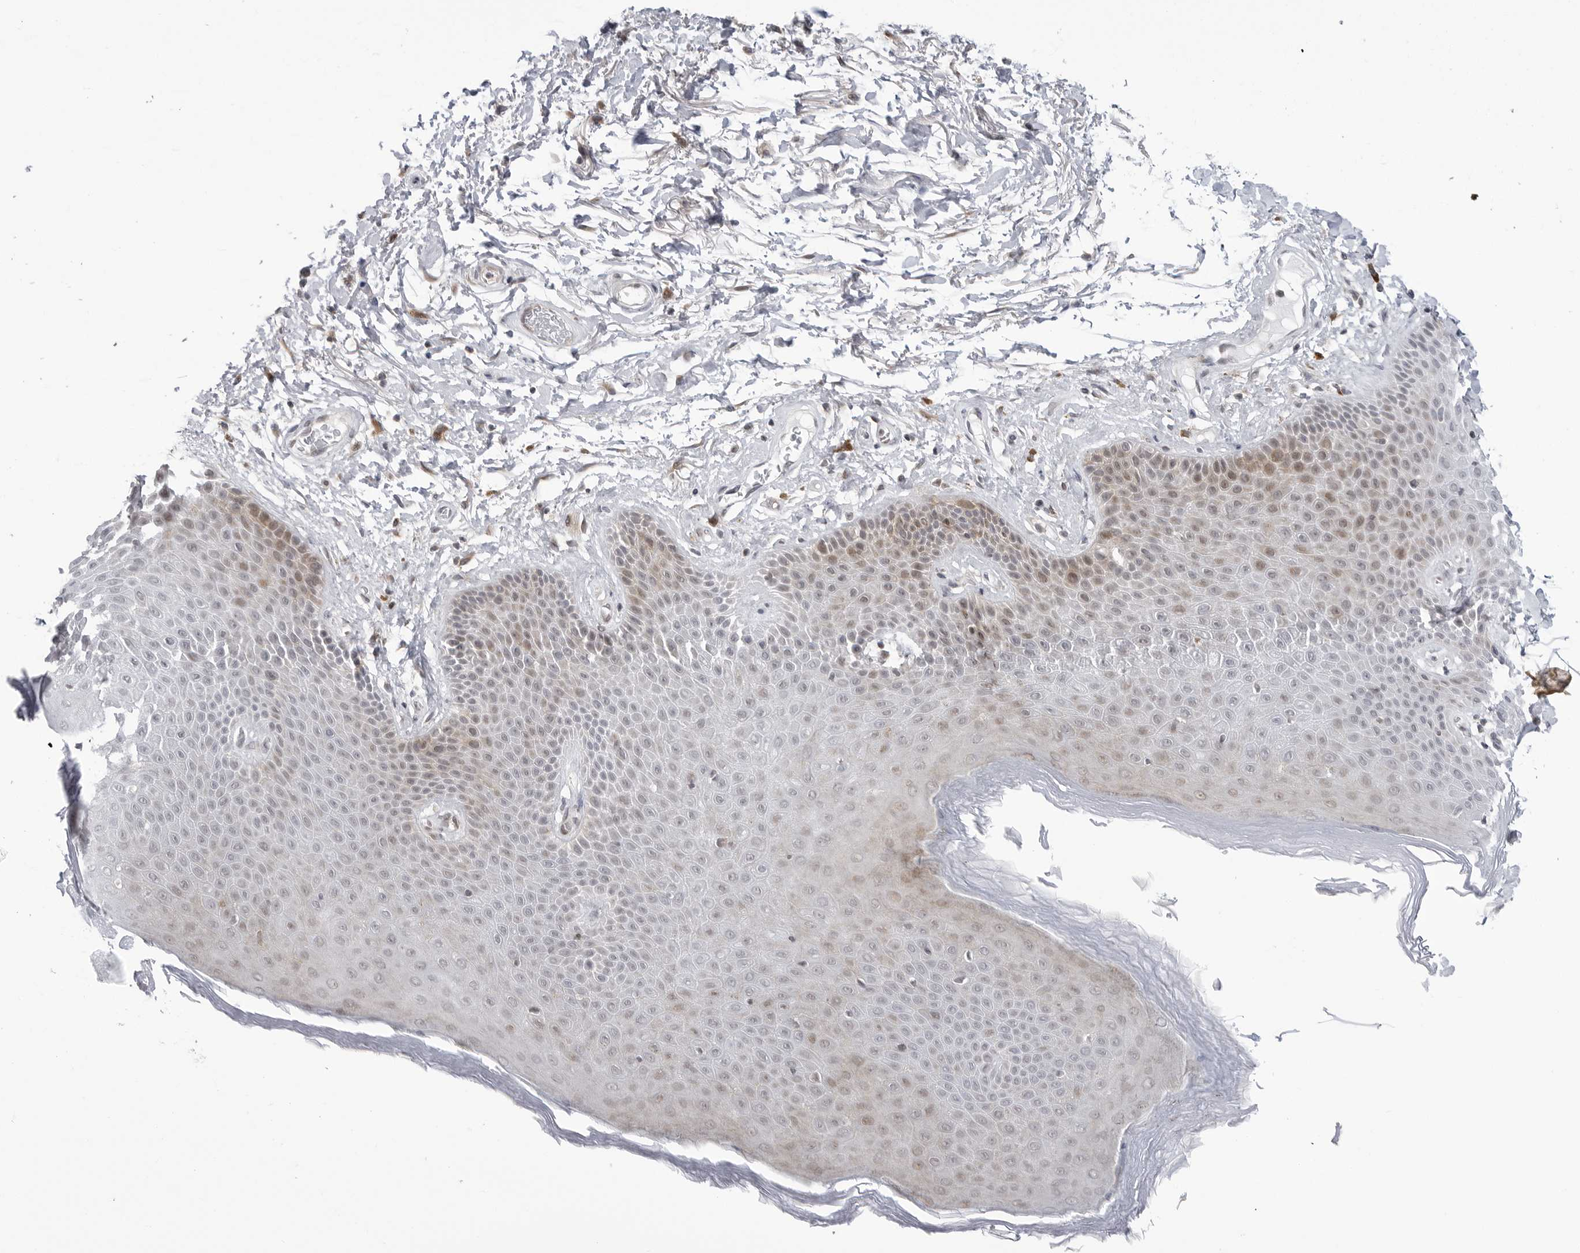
{"staining": {"intensity": "weak", "quantity": "<25%", "location": "cytoplasmic/membranous"}, "tissue": "skin", "cell_type": "Epidermal cells", "image_type": "normal", "snomed": [{"axis": "morphology", "description": "Normal tissue, NOS"}, {"axis": "topography", "description": "Anal"}], "caption": "The immunohistochemistry micrograph has no significant positivity in epidermal cells of skin.", "gene": "ADAMTS5", "patient": {"sex": "male", "age": 74}}